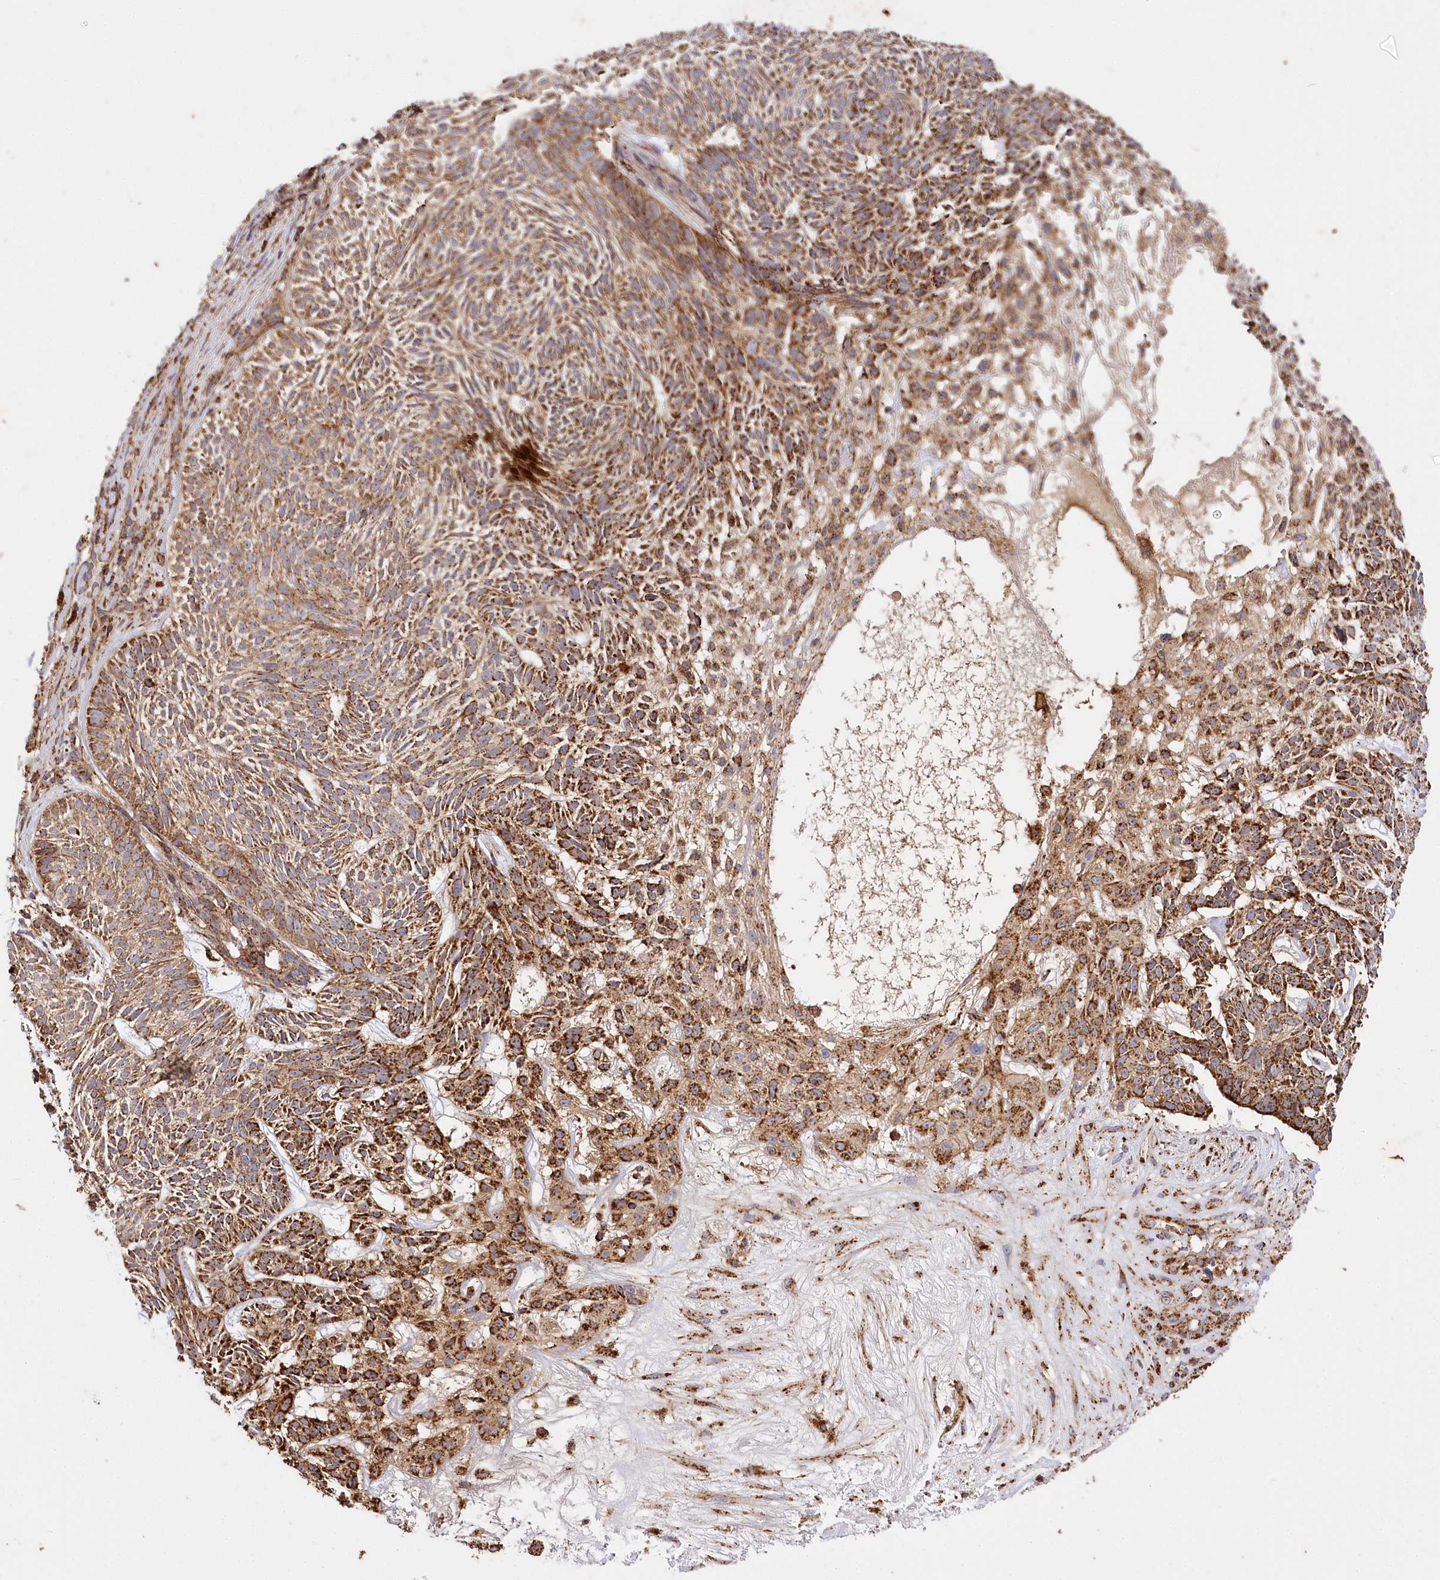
{"staining": {"intensity": "strong", "quantity": ">75%", "location": "cytoplasmic/membranous"}, "tissue": "skin cancer", "cell_type": "Tumor cells", "image_type": "cancer", "snomed": [{"axis": "morphology", "description": "Basal cell carcinoma"}, {"axis": "topography", "description": "Skin"}], "caption": "This is an image of immunohistochemistry staining of skin cancer (basal cell carcinoma), which shows strong staining in the cytoplasmic/membranous of tumor cells.", "gene": "CARD19", "patient": {"sex": "male", "age": 75}}